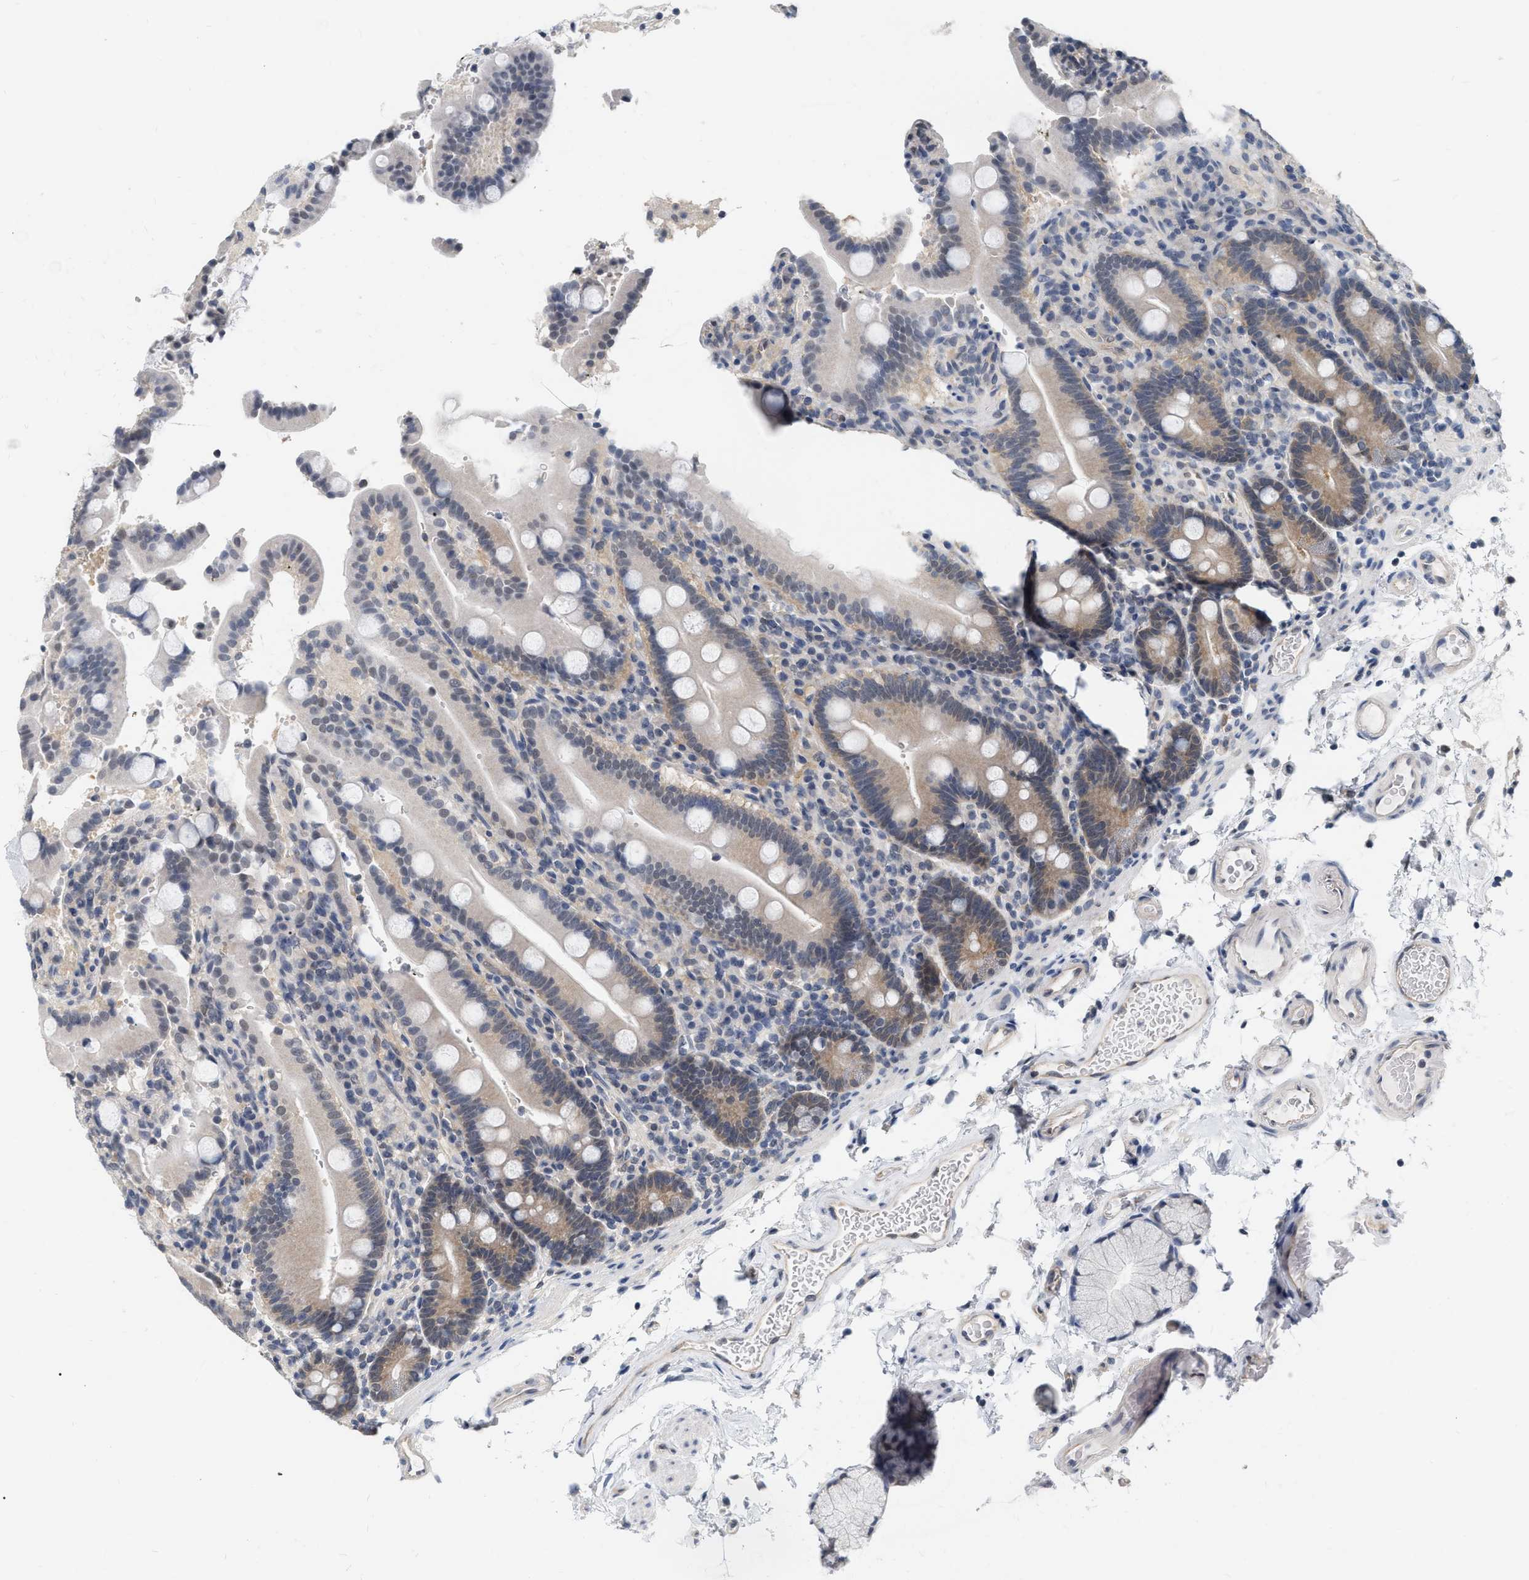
{"staining": {"intensity": "moderate", "quantity": "25%-75%", "location": "cytoplasmic/membranous"}, "tissue": "duodenum", "cell_type": "Glandular cells", "image_type": "normal", "snomed": [{"axis": "morphology", "description": "Normal tissue, NOS"}, {"axis": "topography", "description": "Small intestine, NOS"}], "caption": "Brown immunohistochemical staining in normal human duodenum displays moderate cytoplasmic/membranous expression in about 25%-75% of glandular cells. Using DAB (brown) and hematoxylin (blue) stains, captured at high magnification using brightfield microscopy.", "gene": "RUVBL1", "patient": {"sex": "female", "age": 71}}